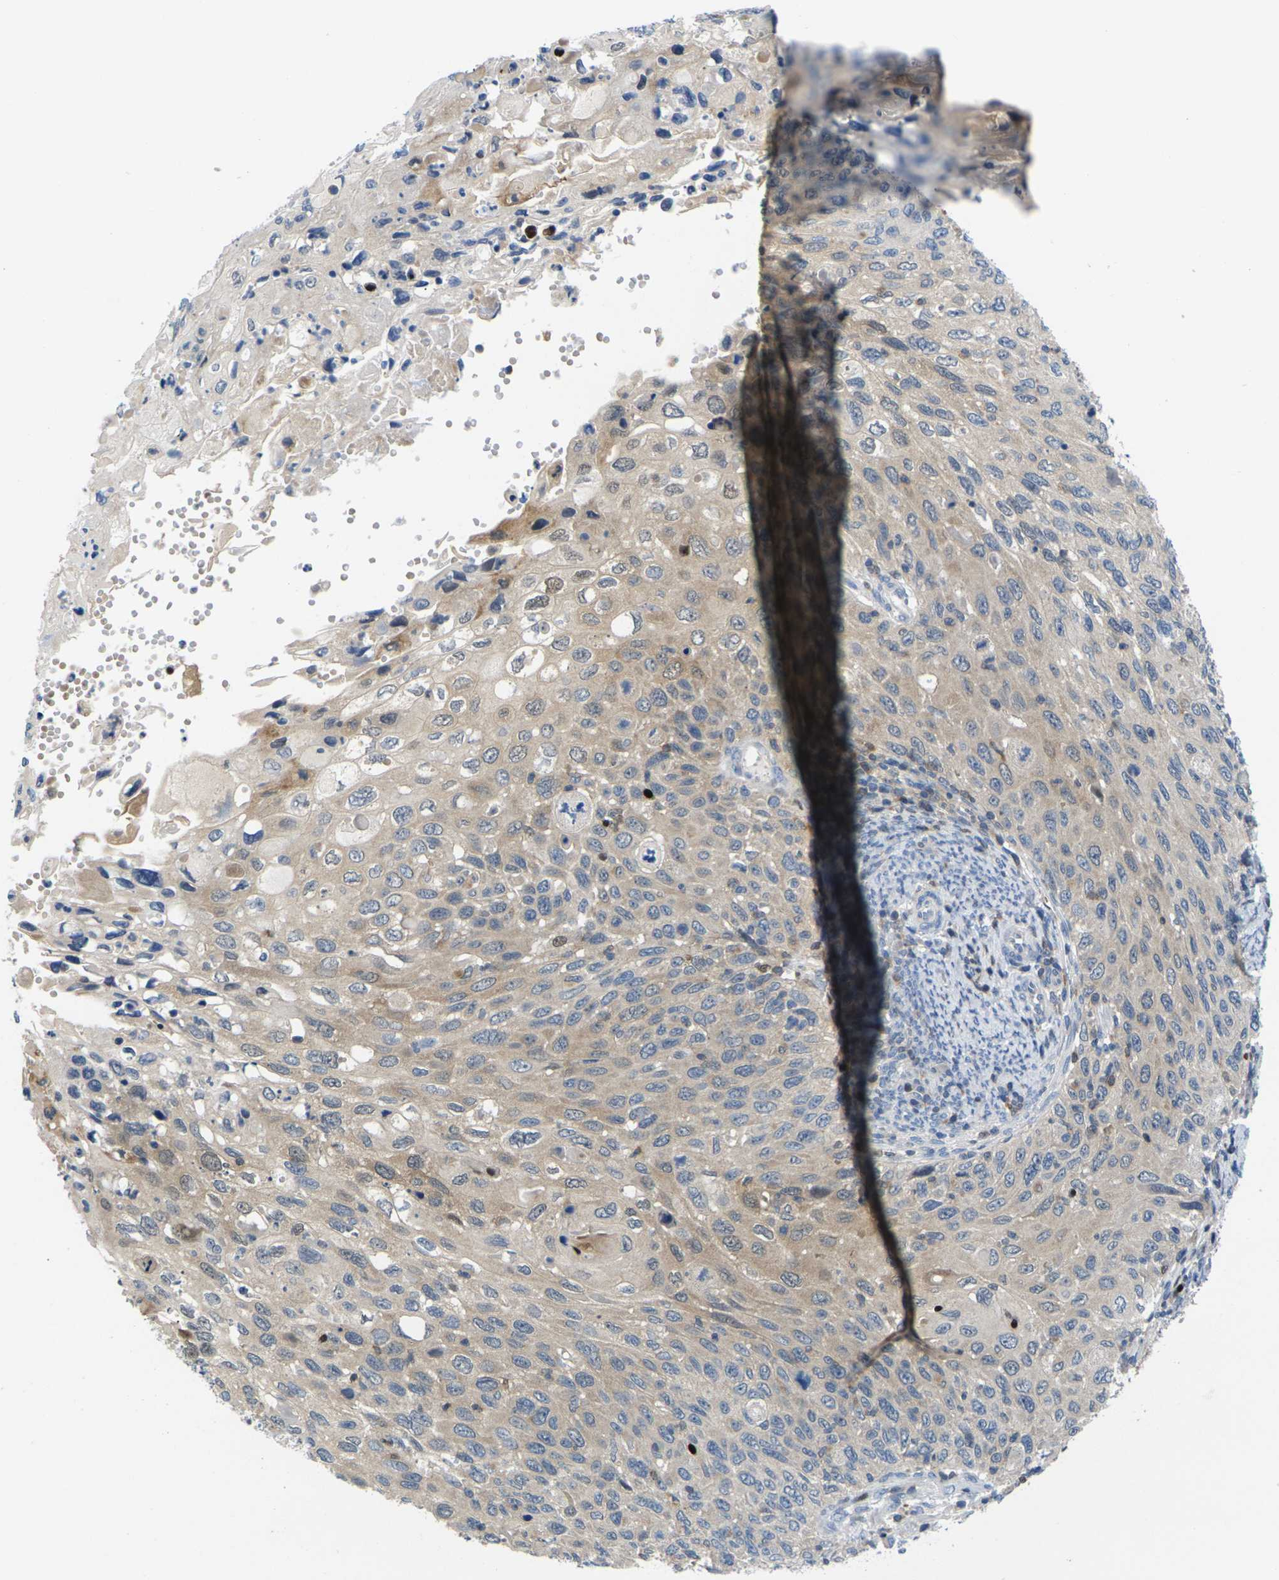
{"staining": {"intensity": "moderate", "quantity": "25%-75%", "location": "cytoplasmic/membranous"}, "tissue": "cervical cancer", "cell_type": "Tumor cells", "image_type": "cancer", "snomed": [{"axis": "morphology", "description": "Squamous cell carcinoma, NOS"}, {"axis": "topography", "description": "Cervix"}], "caption": "Protein expression analysis of human cervical squamous cell carcinoma reveals moderate cytoplasmic/membranous staining in about 25%-75% of tumor cells. (DAB (3,3'-diaminobenzidine) = brown stain, brightfield microscopy at high magnification).", "gene": "RPS6KA3", "patient": {"sex": "female", "age": 70}}